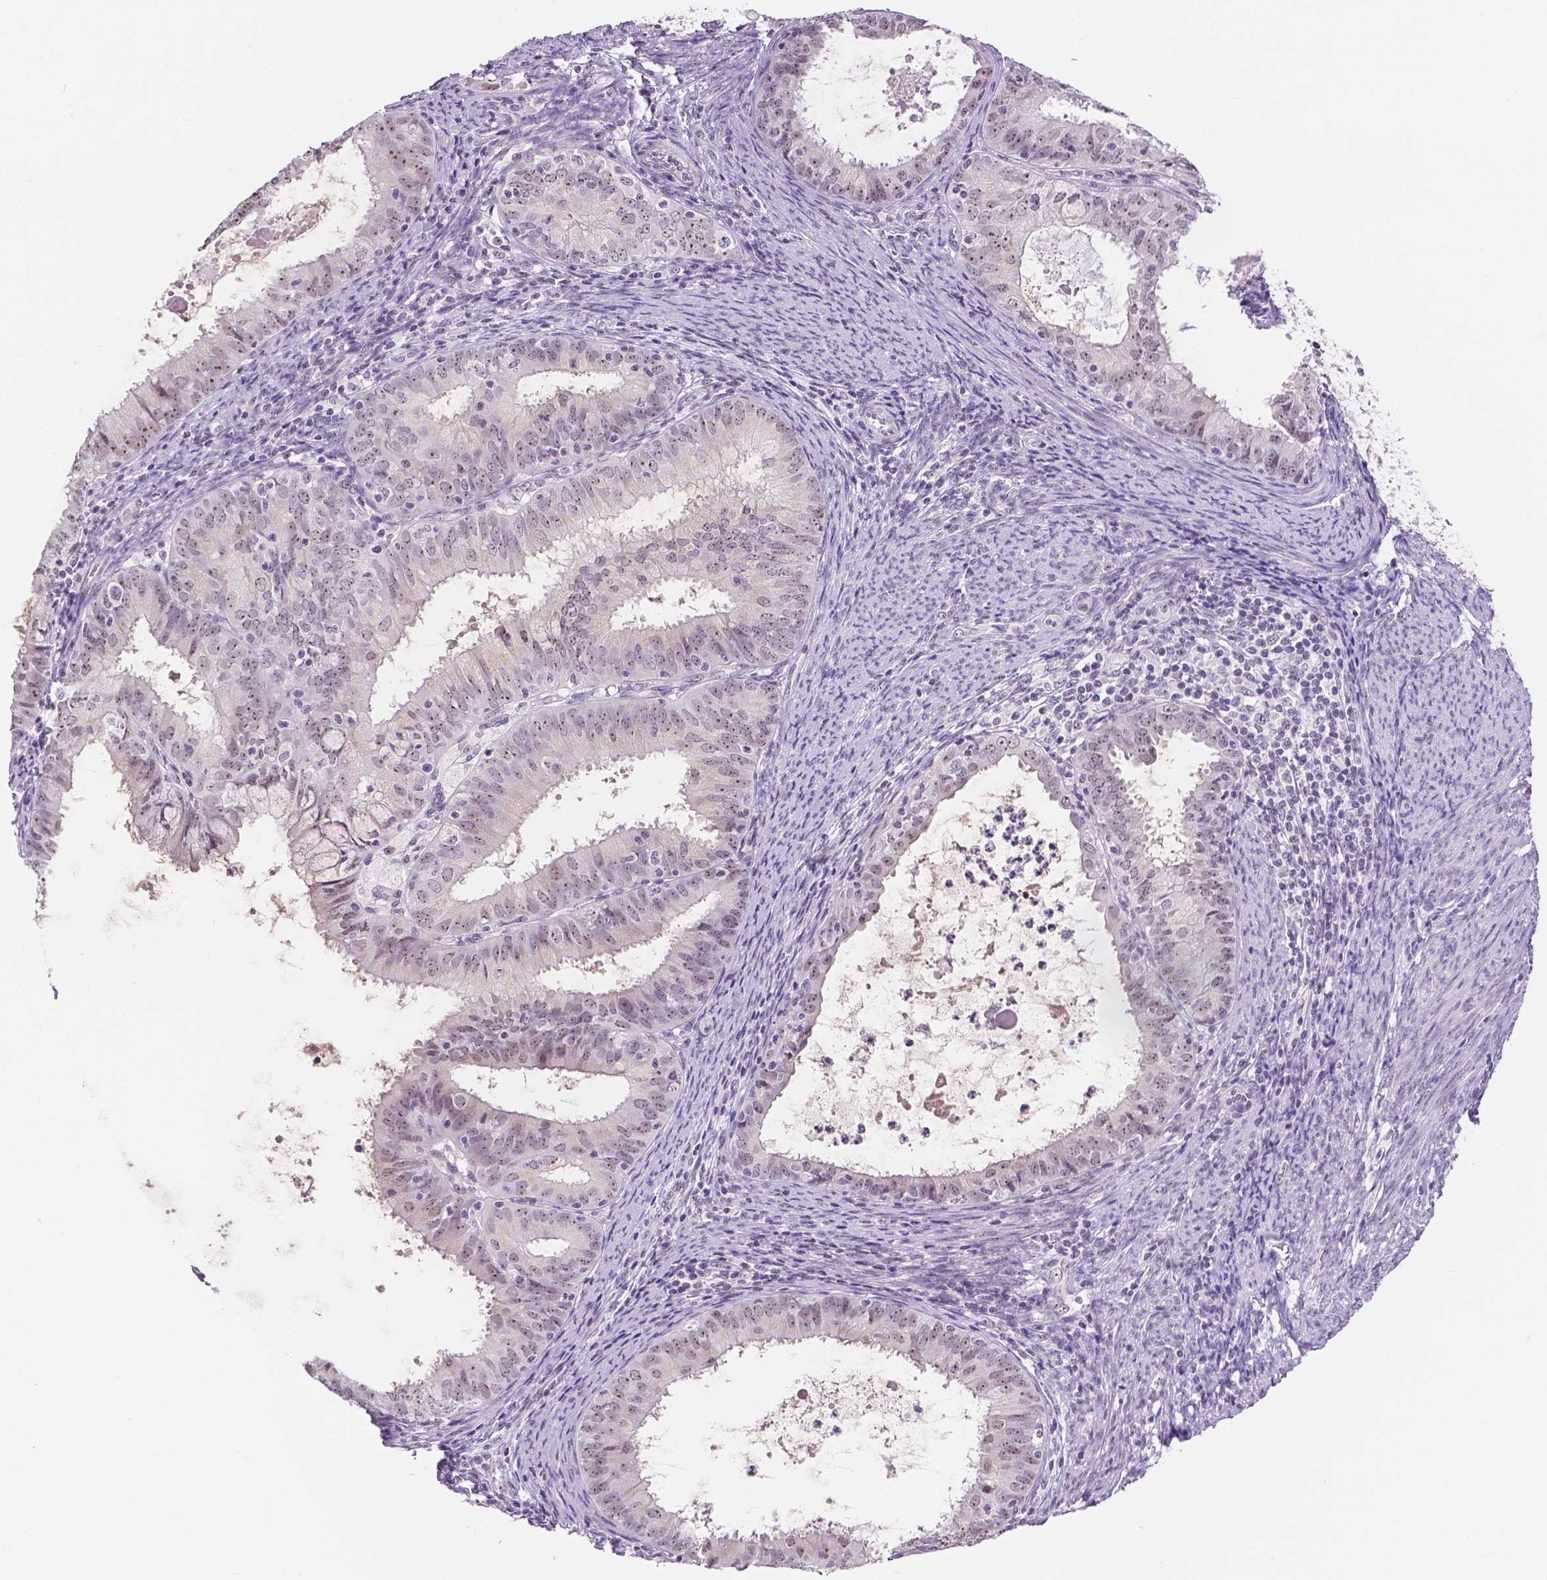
{"staining": {"intensity": "weak", "quantity": "25%-75%", "location": "nuclear"}, "tissue": "endometrial cancer", "cell_type": "Tumor cells", "image_type": "cancer", "snomed": [{"axis": "morphology", "description": "Adenocarcinoma, NOS"}, {"axis": "topography", "description": "Endometrium"}], "caption": "This is a micrograph of immunohistochemistry staining of adenocarcinoma (endometrial), which shows weak expression in the nuclear of tumor cells.", "gene": "NHP2", "patient": {"sex": "female", "age": 57}}